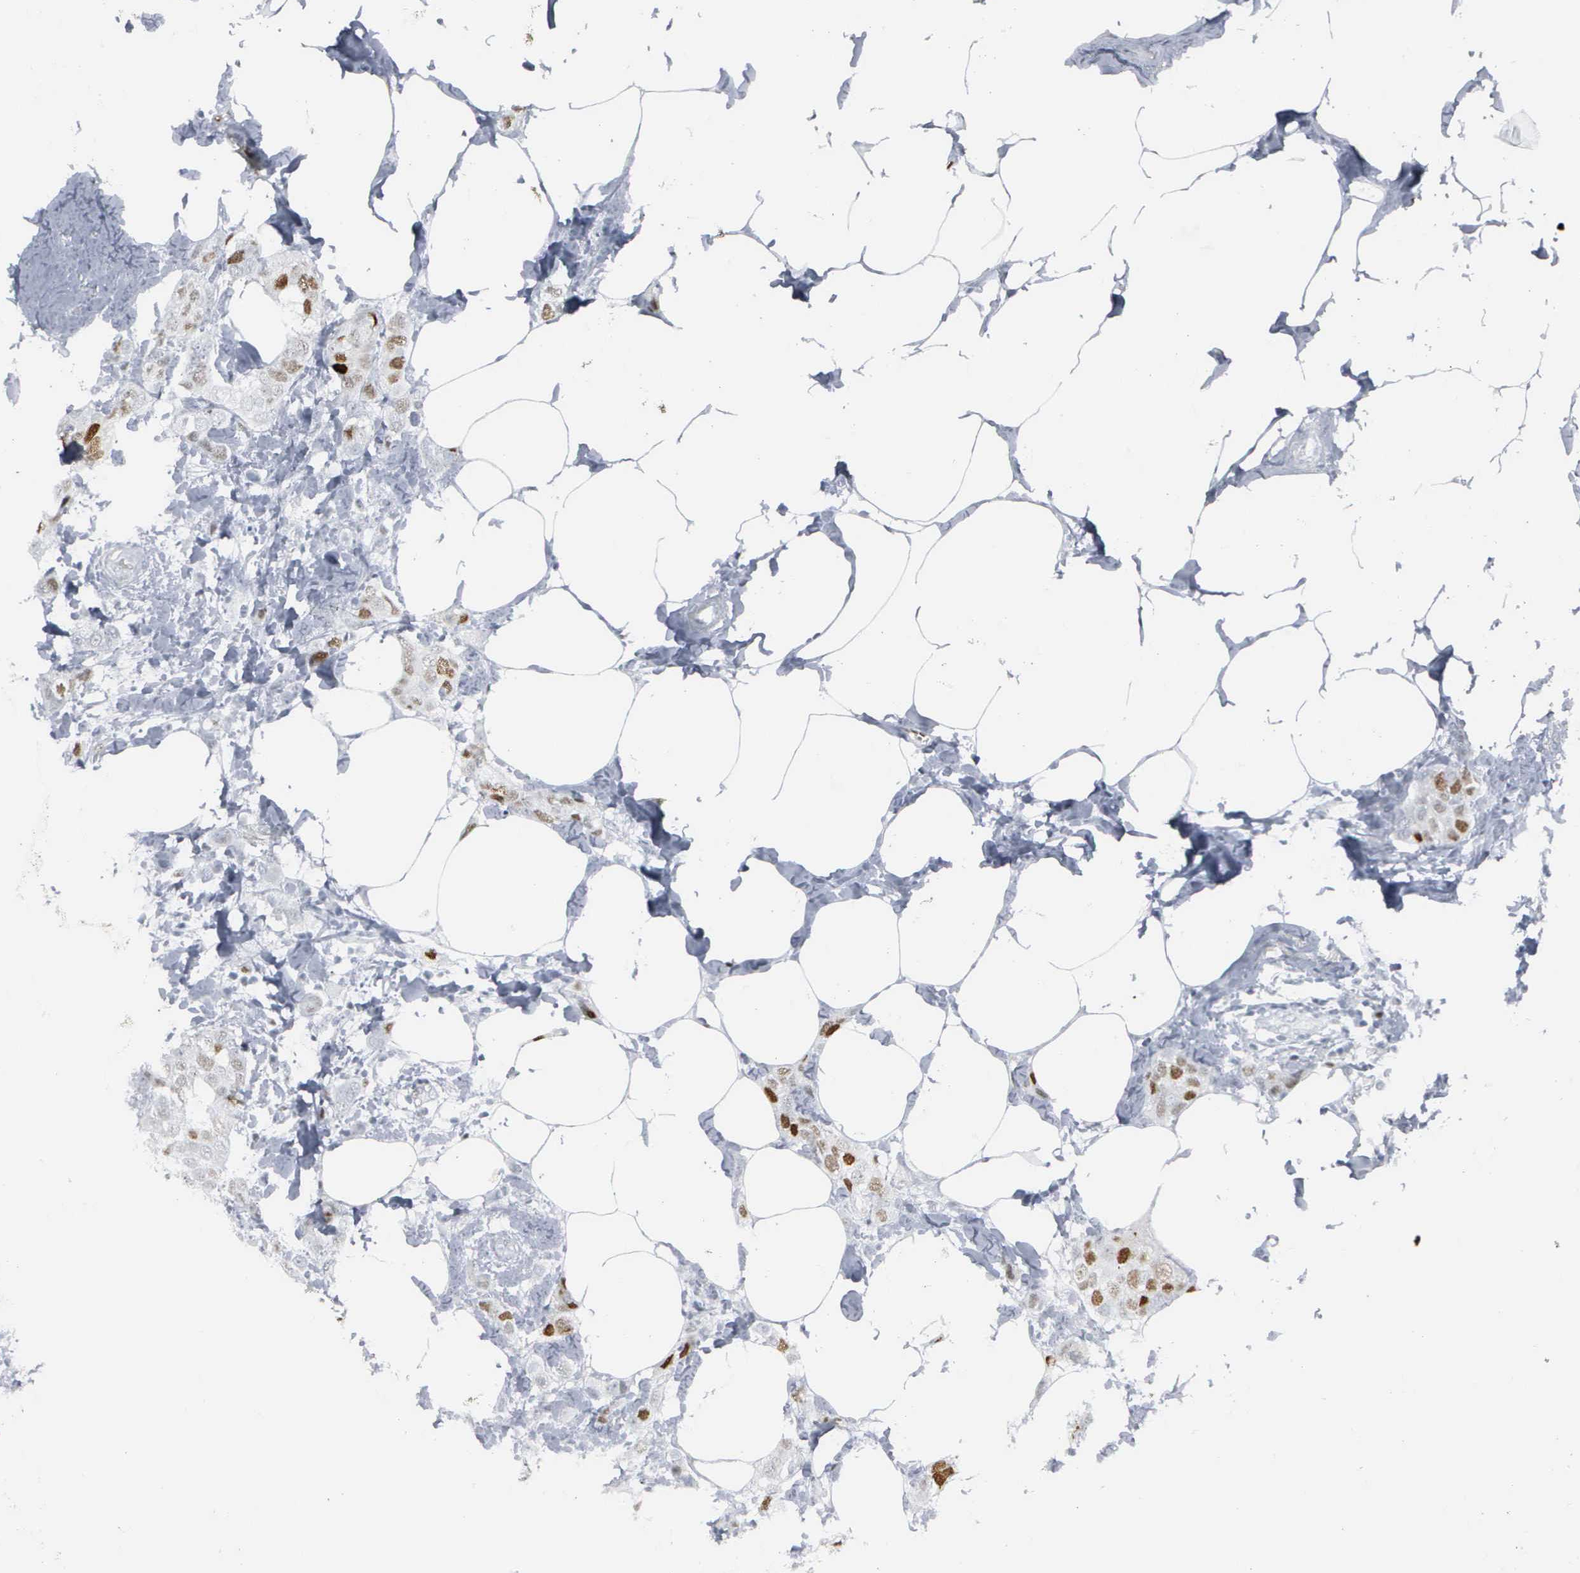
{"staining": {"intensity": "moderate", "quantity": "<25%", "location": "nuclear"}, "tissue": "breast cancer", "cell_type": "Tumor cells", "image_type": "cancer", "snomed": [{"axis": "morphology", "description": "Normal tissue, NOS"}, {"axis": "morphology", "description": "Duct carcinoma"}, {"axis": "topography", "description": "Breast"}], "caption": "Immunohistochemistry histopathology image of breast cancer (infiltrating ductal carcinoma) stained for a protein (brown), which shows low levels of moderate nuclear staining in approximately <25% of tumor cells.", "gene": "CCND3", "patient": {"sex": "female", "age": 50}}